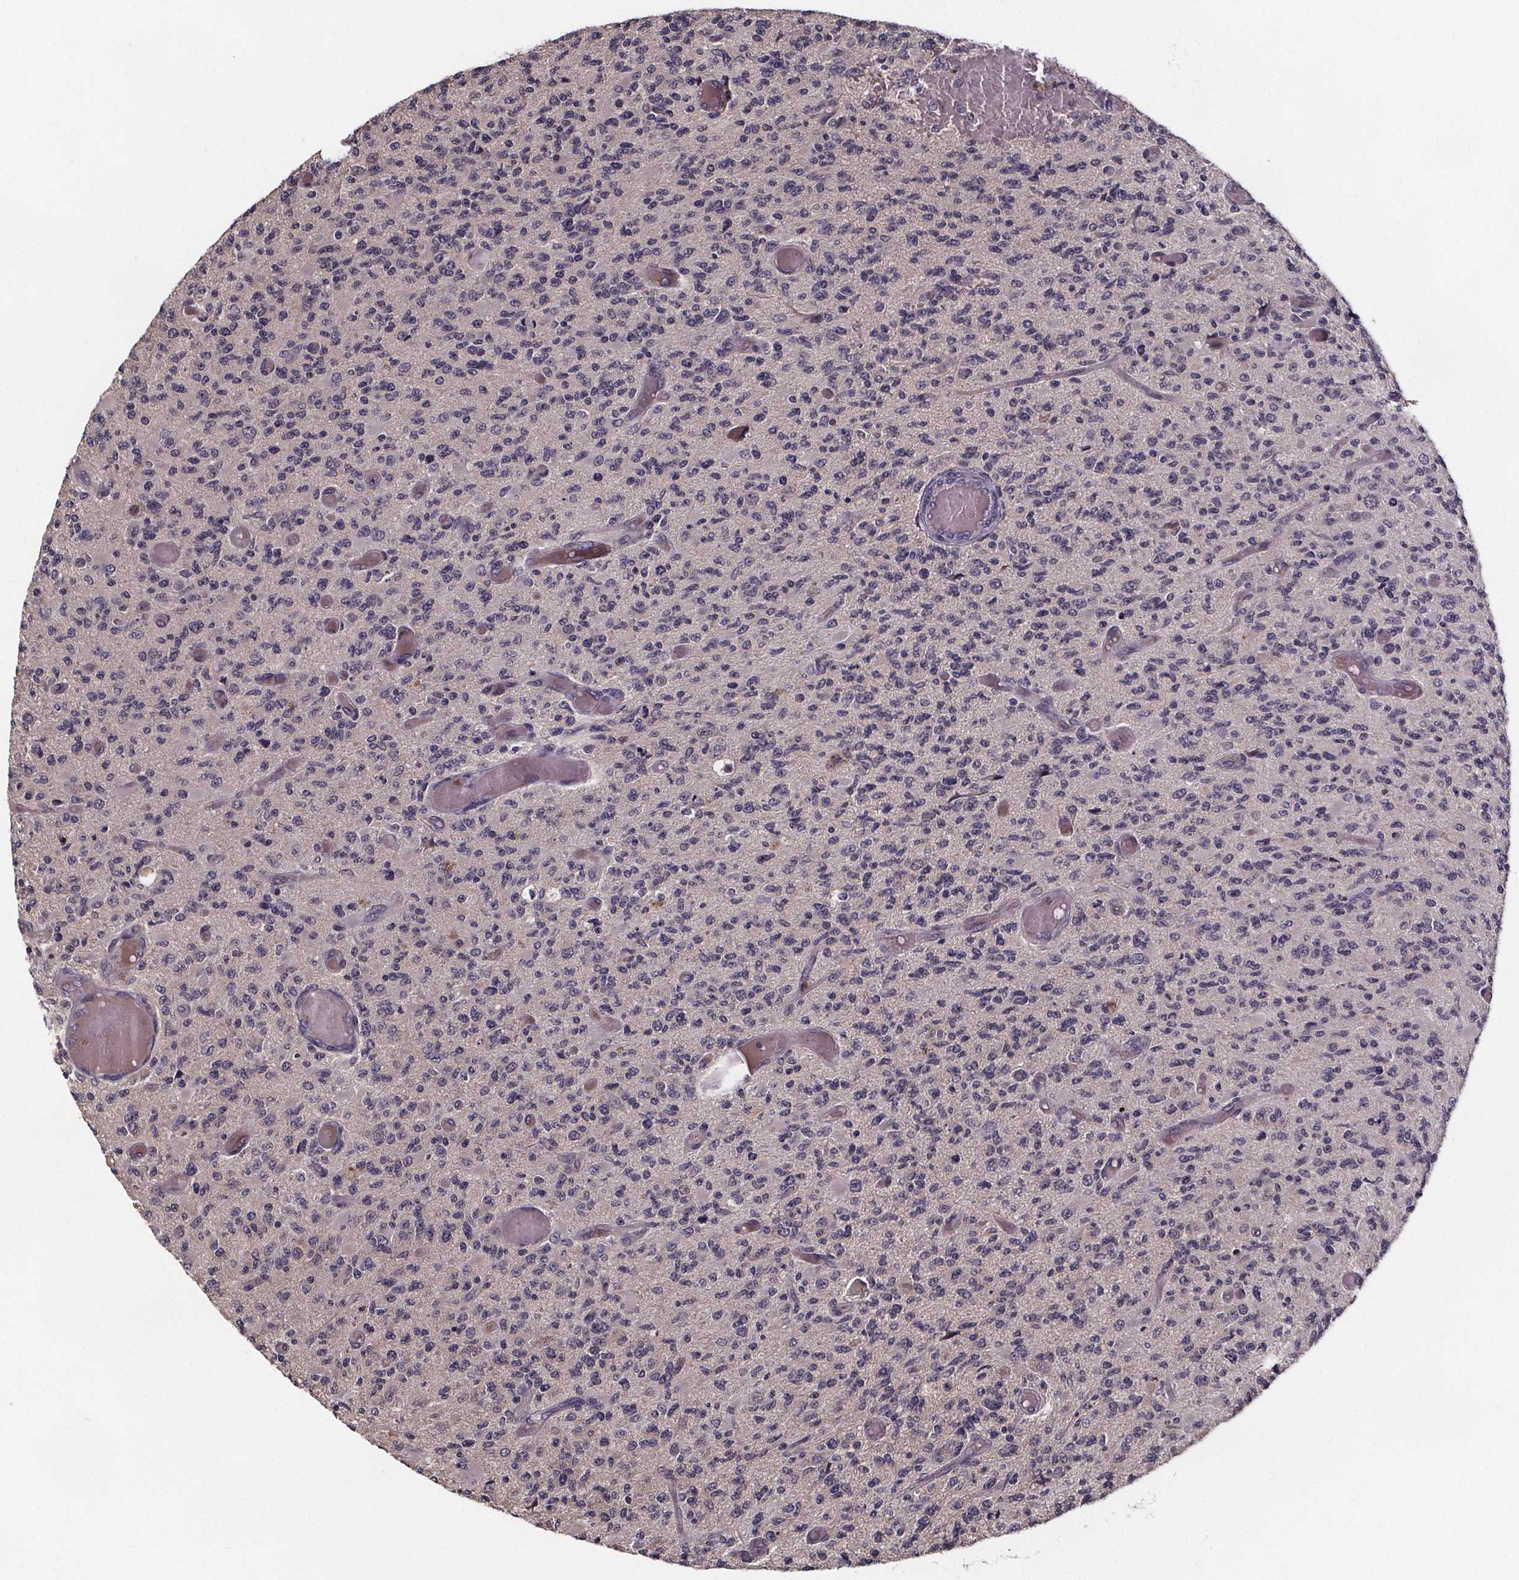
{"staining": {"intensity": "negative", "quantity": "none", "location": "none"}, "tissue": "glioma", "cell_type": "Tumor cells", "image_type": "cancer", "snomed": [{"axis": "morphology", "description": "Glioma, malignant, High grade"}, {"axis": "topography", "description": "Brain"}], "caption": "Malignant glioma (high-grade) was stained to show a protein in brown. There is no significant staining in tumor cells.", "gene": "SMIM1", "patient": {"sex": "female", "age": 63}}